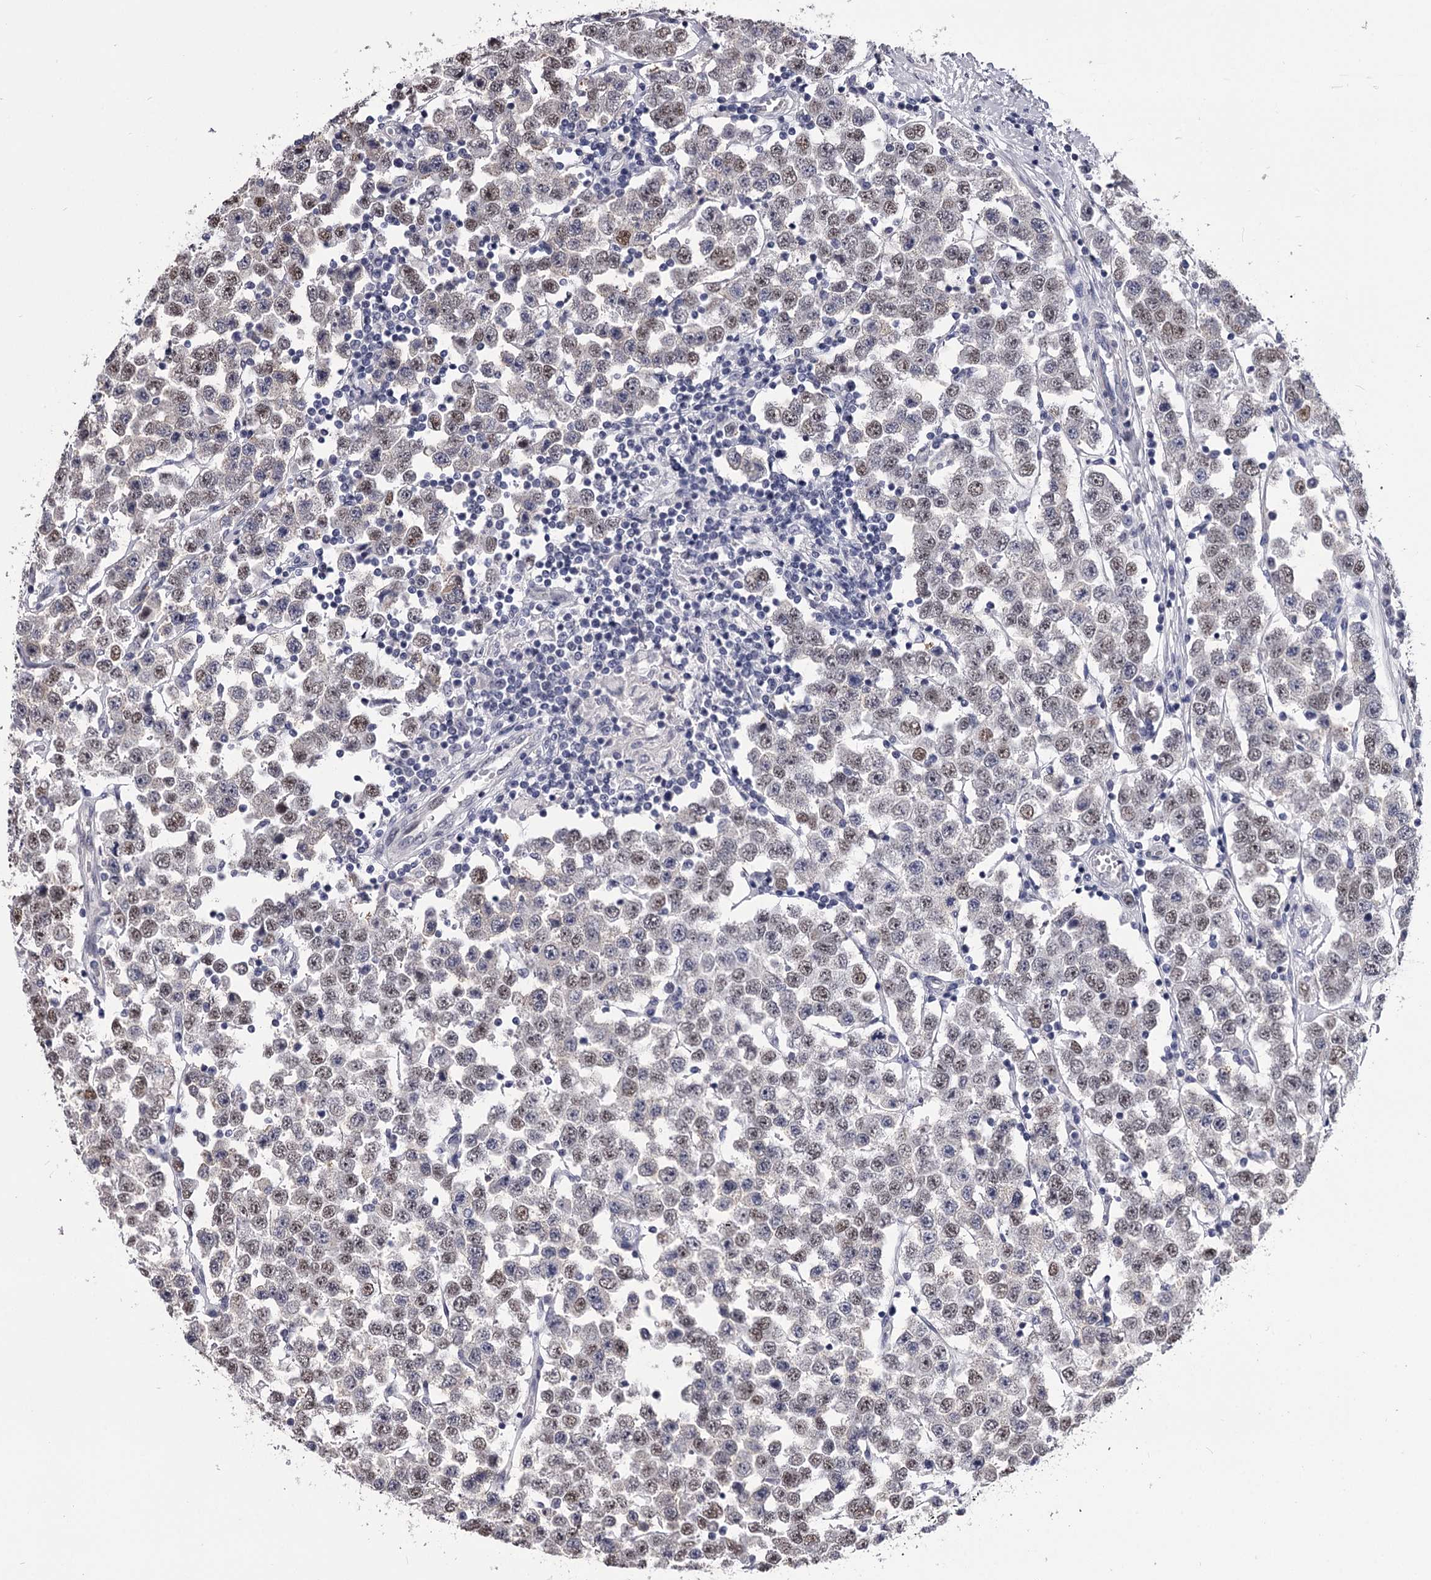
{"staining": {"intensity": "weak", "quantity": "<25%", "location": "nuclear"}, "tissue": "testis cancer", "cell_type": "Tumor cells", "image_type": "cancer", "snomed": [{"axis": "morphology", "description": "Seminoma, NOS"}, {"axis": "topography", "description": "Testis"}], "caption": "A high-resolution image shows immunohistochemistry staining of seminoma (testis), which demonstrates no significant staining in tumor cells.", "gene": "OVOL2", "patient": {"sex": "male", "age": 28}}